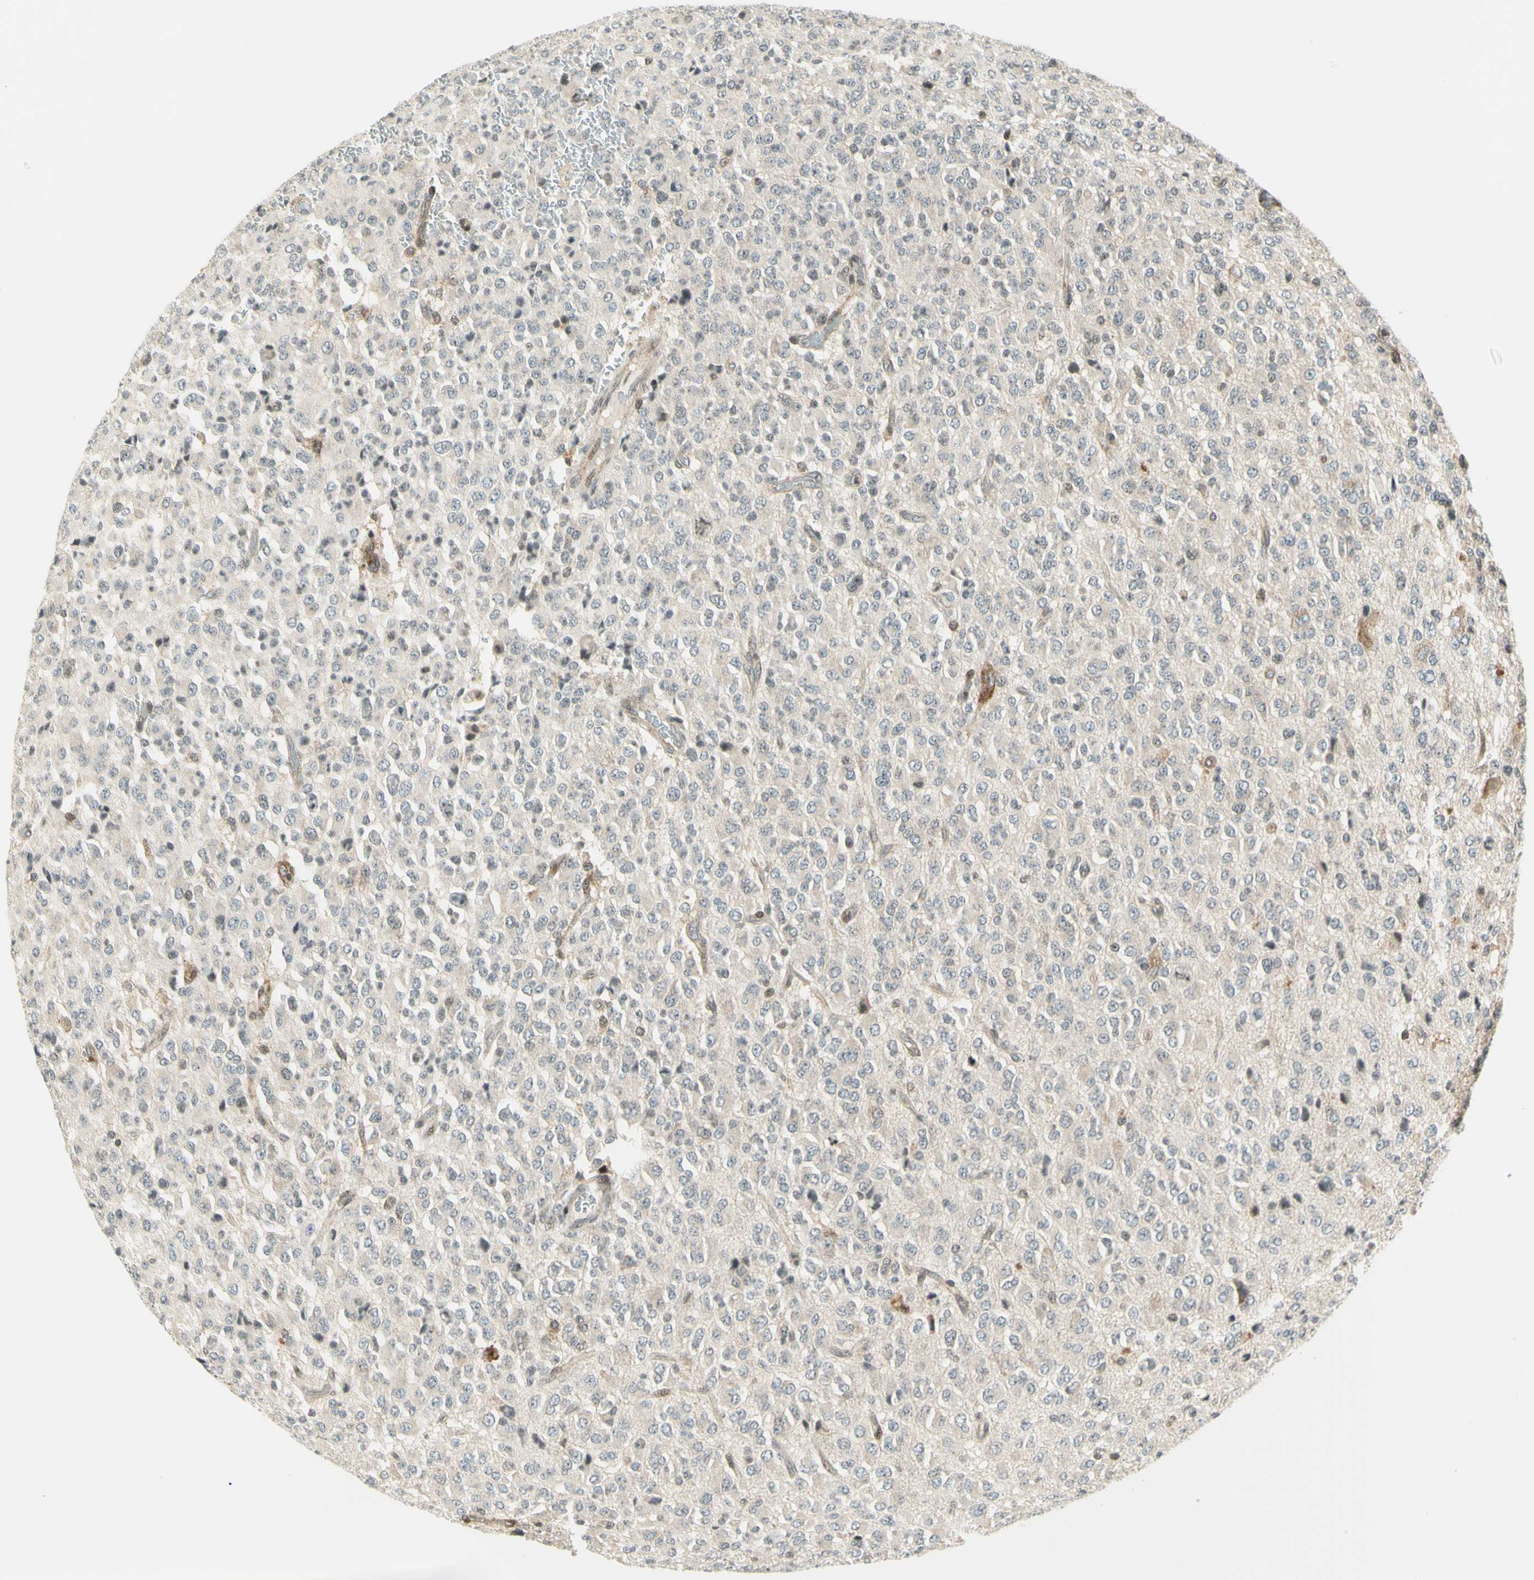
{"staining": {"intensity": "negative", "quantity": "none", "location": "none"}, "tissue": "glioma", "cell_type": "Tumor cells", "image_type": "cancer", "snomed": [{"axis": "morphology", "description": "Glioma, malignant, High grade"}, {"axis": "topography", "description": "pancreas cauda"}], "caption": "Immunohistochemistry (IHC) micrograph of neoplastic tissue: human glioma stained with DAB shows no significant protein staining in tumor cells. Nuclei are stained in blue.", "gene": "TPT1", "patient": {"sex": "male", "age": 60}}